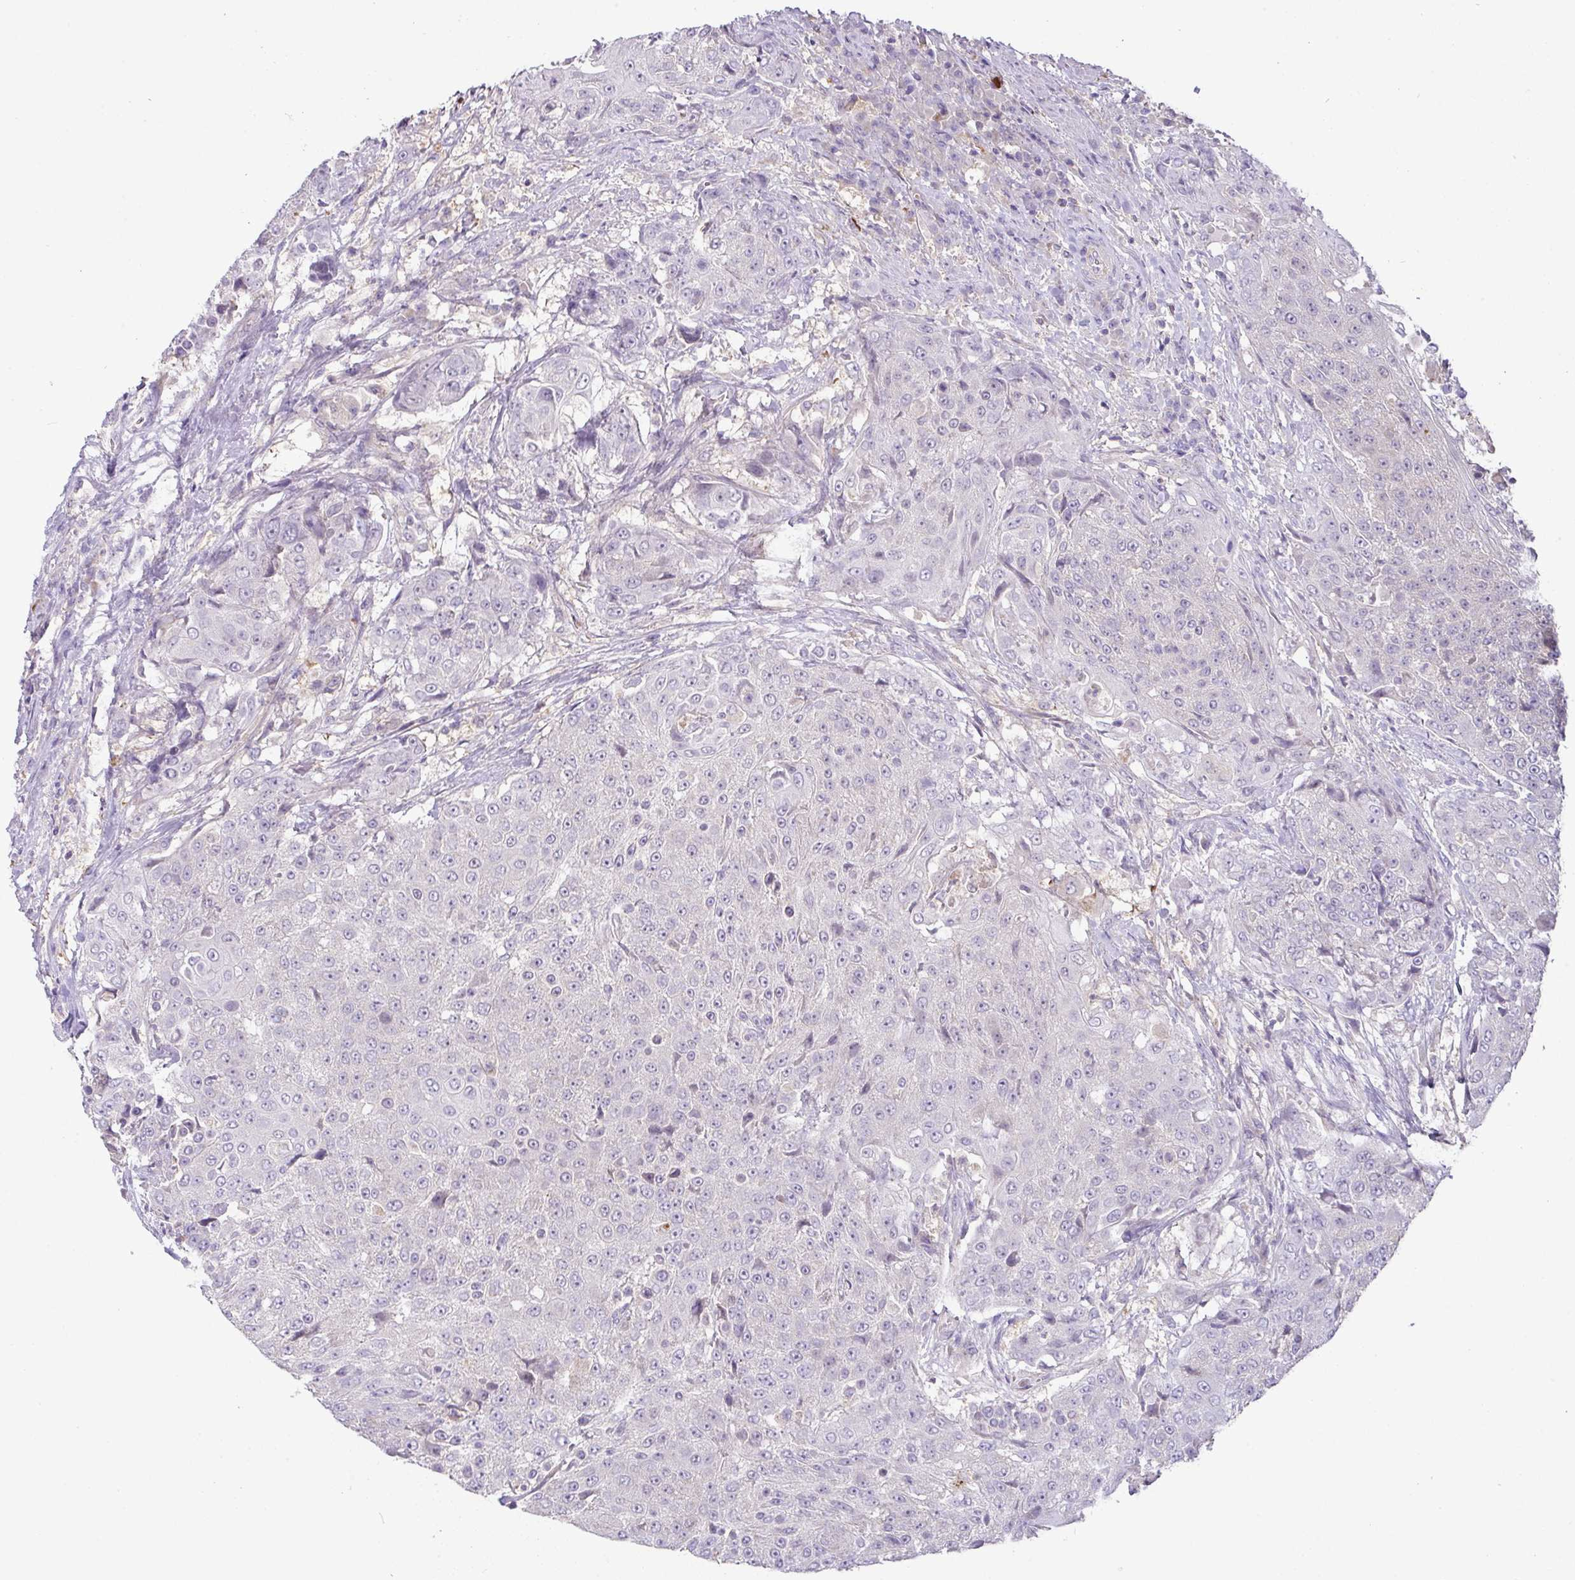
{"staining": {"intensity": "negative", "quantity": "none", "location": "none"}, "tissue": "urothelial cancer", "cell_type": "Tumor cells", "image_type": "cancer", "snomed": [{"axis": "morphology", "description": "Urothelial carcinoma, High grade"}, {"axis": "topography", "description": "Urinary bladder"}], "caption": "A histopathology image of human high-grade urothelial carcinoma is negative for staining in tumor cells.", "gene": "HOXC13", "patient": {"sex": "female", "age": 63}}